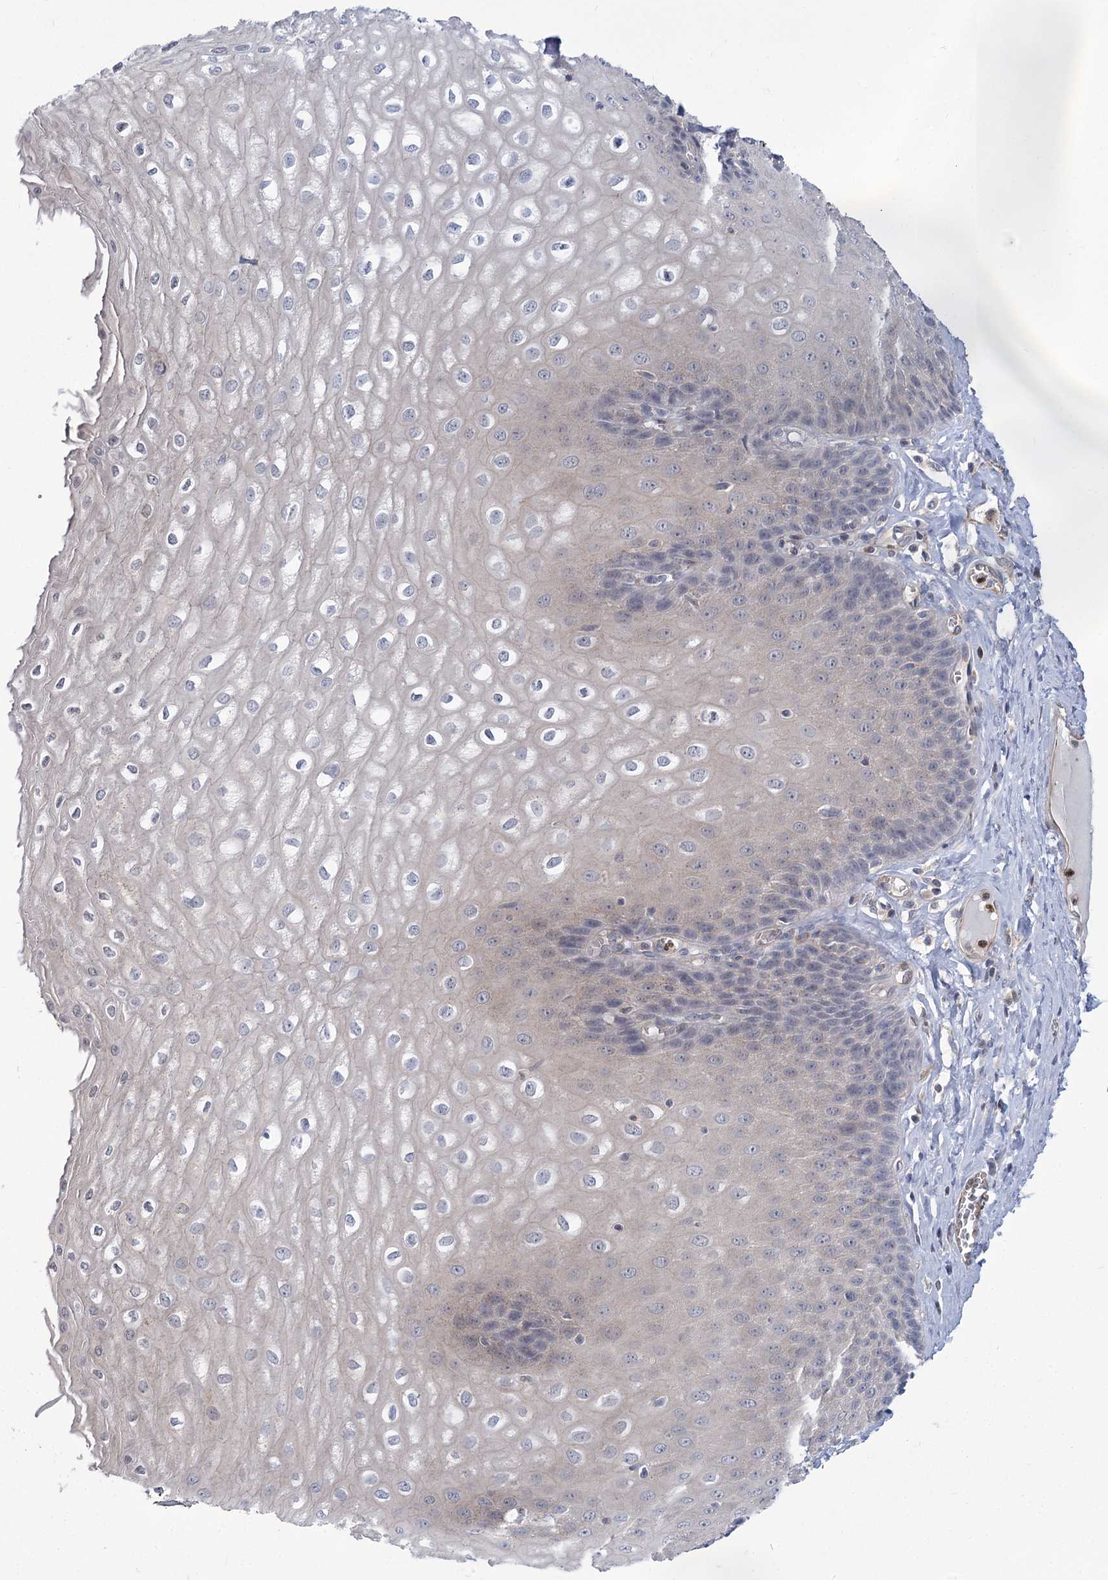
{"staining": {"intensity": "weak", "quantity": "<25%", "location": "cytoplasmic/membranous"}, "tissue": "esophagus", "cell_type": "Squamous epithelial cells", "image_type": "normal", "snomed": [{"axis": "morphology", "description": "Normal tissue, NOS"}, {"axis": "topography", "description": "Esophagus"}], "caption": "A high-resolution micrograph shows immunohistochemistry staining of normal esophagus, which reveals no significant staining in squamous epithelial cells. (DAB immunohistochemistry (IHC) visualized using brightfield microscopy, high magnification).", "gene": "THAP6", "patient": {"sex": "male", "age": 60}}